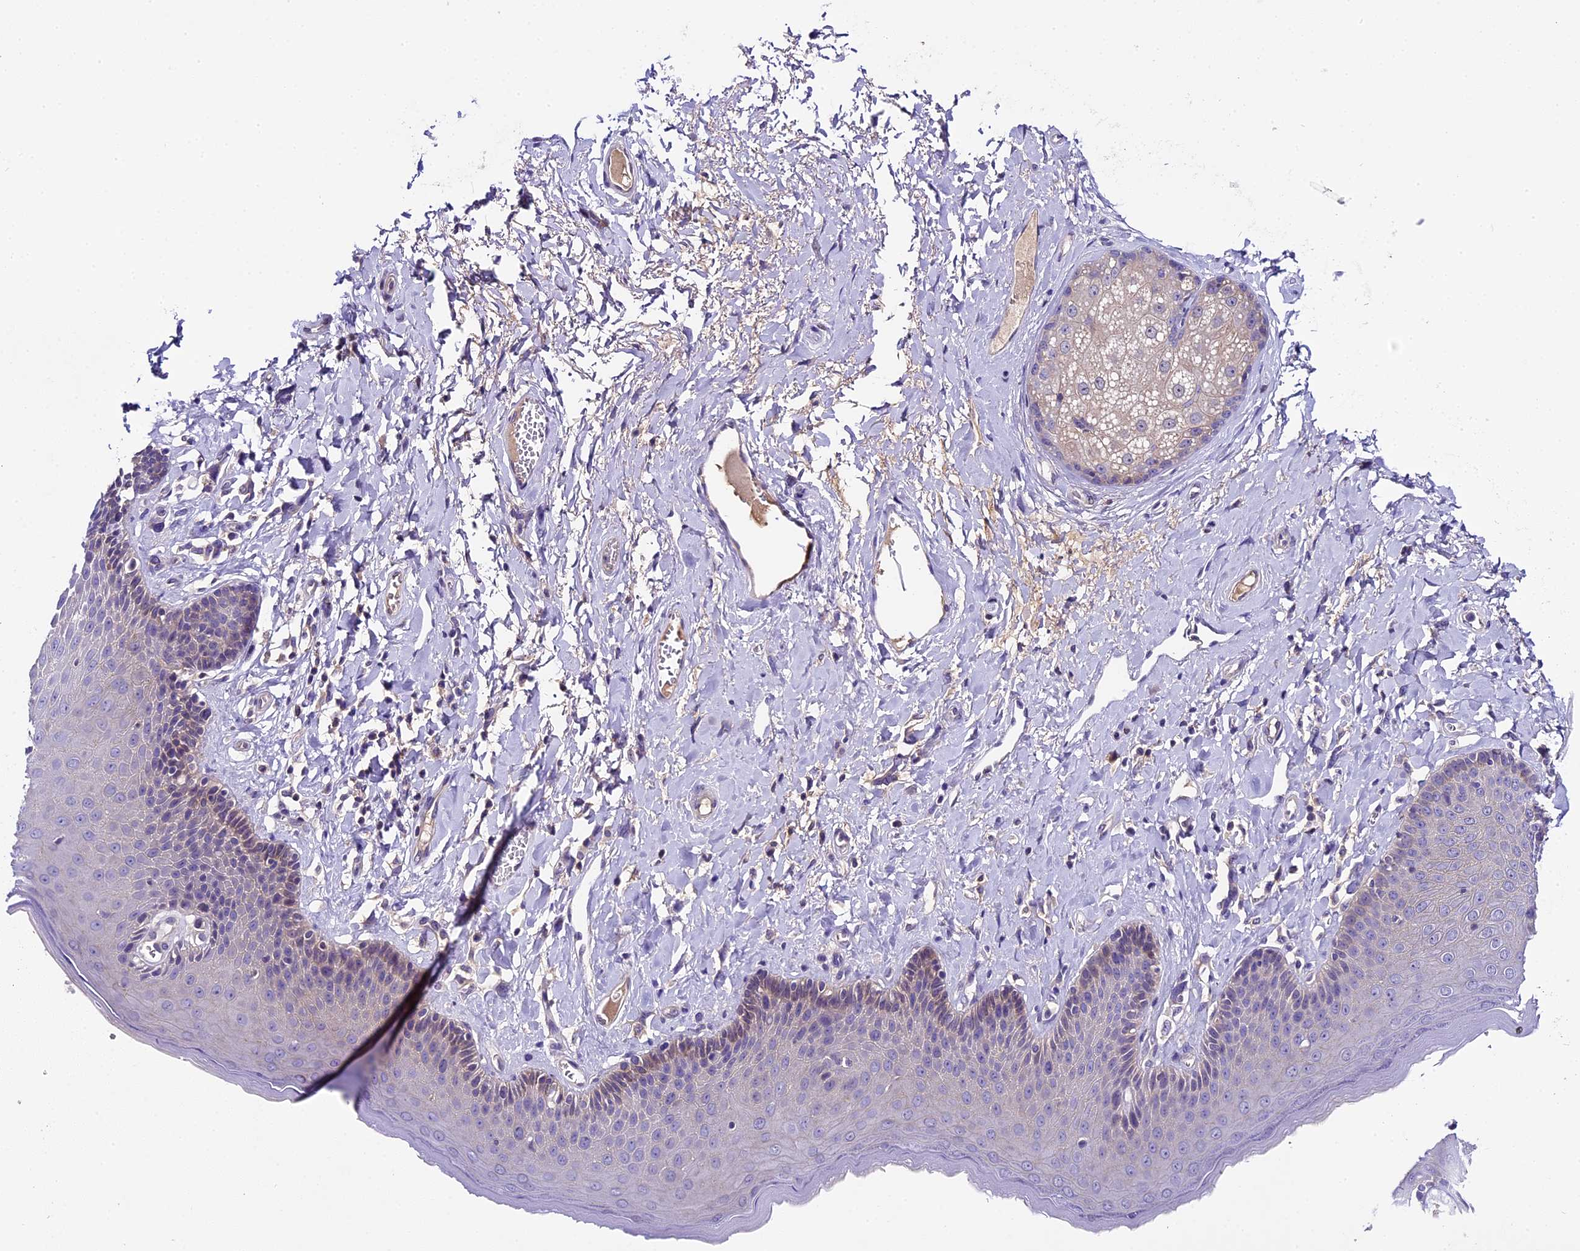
{"staining": {"intensity": "weak", "quantity": "<25%", "location": "cytoplasmic/membranous"}, "tissue": "skin", "cell_type": "Epidermal cells", "image_type": "normal", "snomed": [{"axis": "morphology", "description": "Normal tissue, NOS"}, {"axis": "topography", "description": "Anal"}], "caption": "This is an immunohistochemistry (IHC) photomicrograph of unremarkable human skin. There is no staining in epidermal cells.", "gene": "ENKD1", "patient": {"sex": "male", "age": 69}}